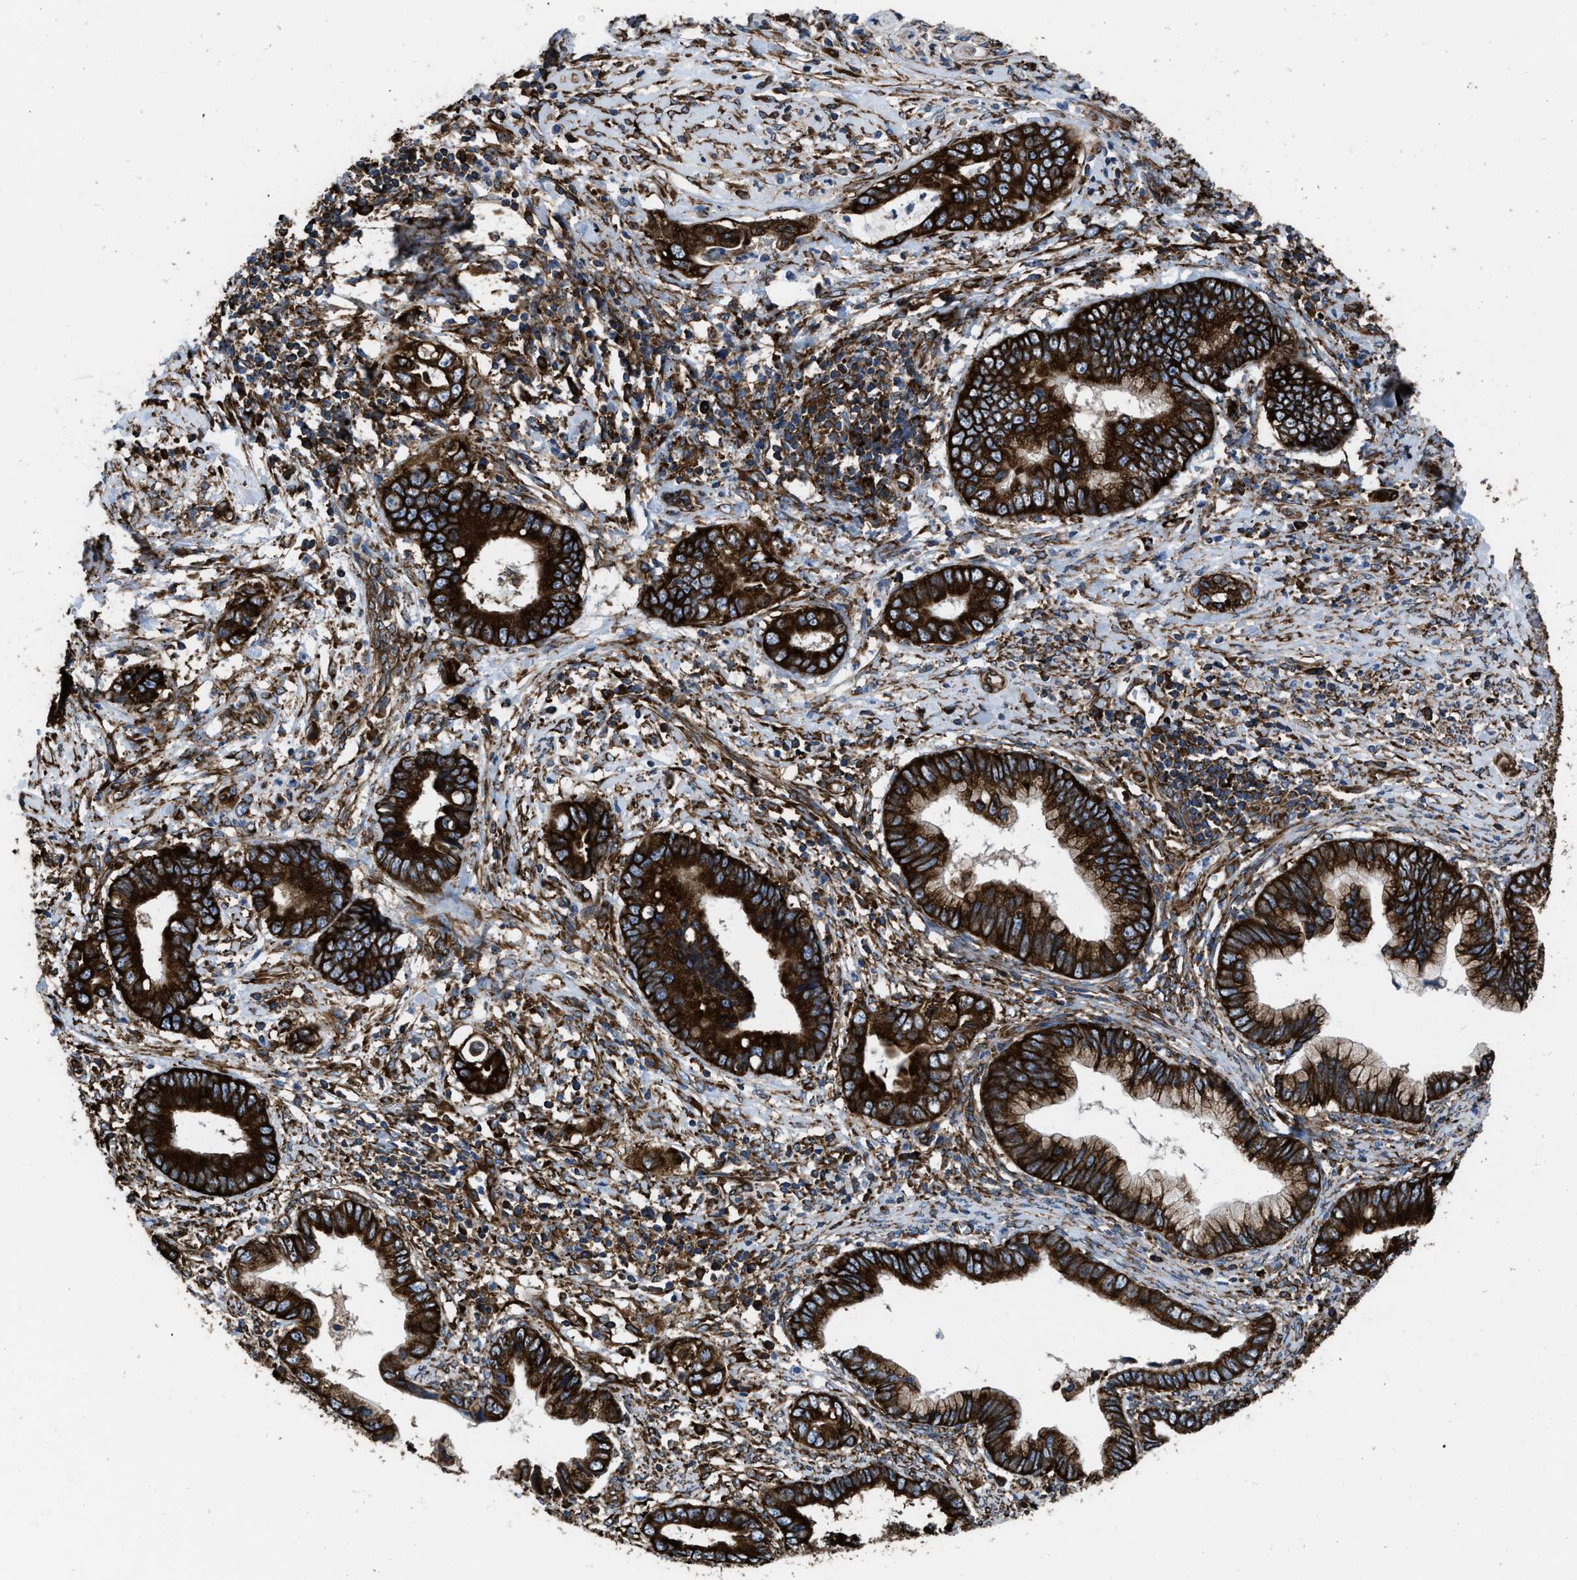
{"staining": {"intensity": "strong", "quantity": ">75%", "location": "cytoplasmic/membranous"}, "tissue": "cervical cancer", "cell_type": "Tumor cells", "image_type": "cancer", "snomed": [{"axis": "morphology", "description": "Adenocarcinoma, NOS"}, {"axis": "topography", "description": "Cervix"}], "caption": "This is an image of immunohistochemistry (IHC) staining of cervical cancer, which shows strong positivity in the cytoplasmic/membranous of tumor cells.", "gene": "CAPRIN1", "patient": {"sex": "female", "age": 44}}